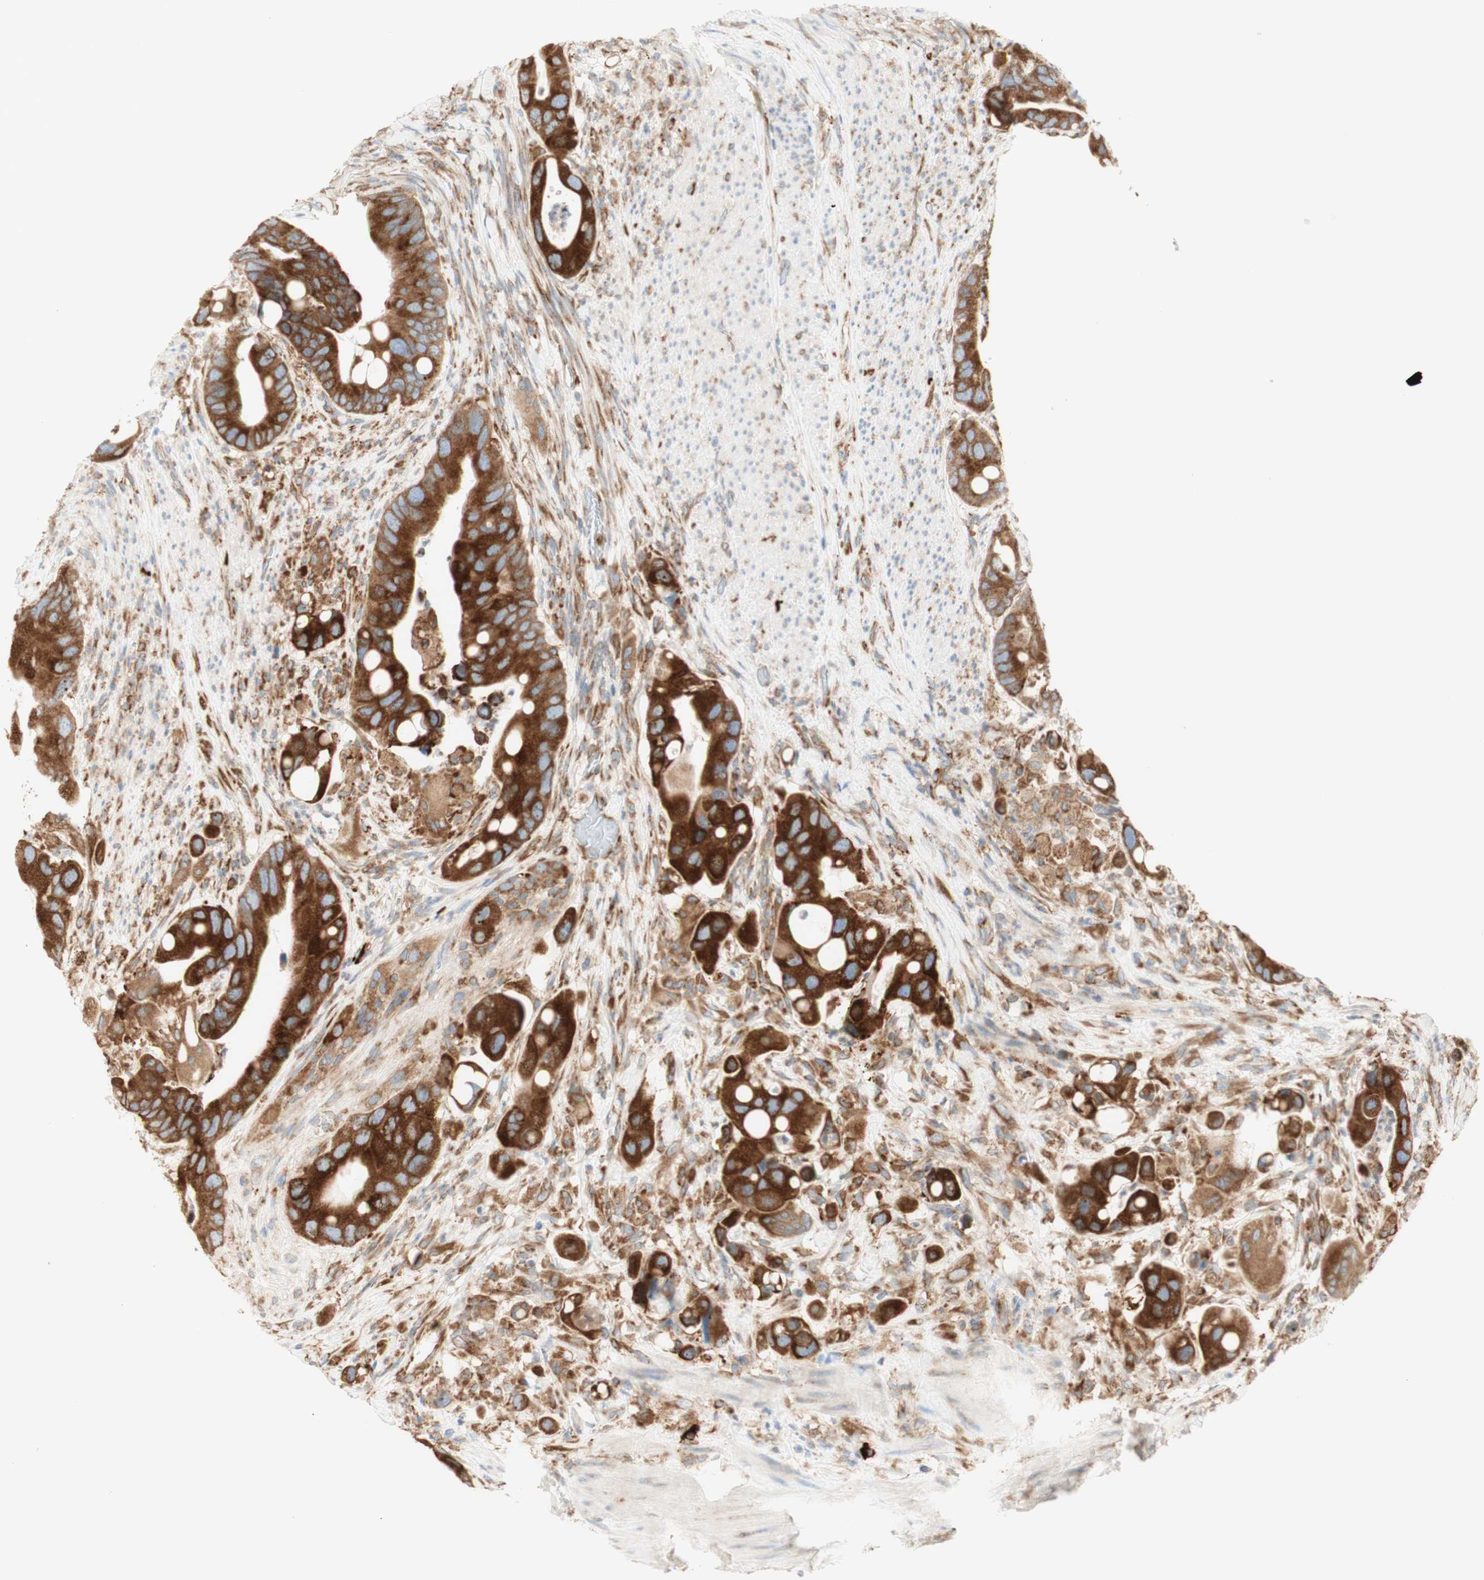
{"staining": {"intensity": "strong", "quantity": ">75%", "location": "cytoplasmic/membranous"}, "tissue": "colorectal cancer", "cell_type": "Tumor cells", "image_type": "cancer", "snomed": [{"axis": "morphology", "description": "Adenocarcinoma, NOS"}, {"axis": "topography", "description": "Rectum"}], "caption": "Protein staining of colorectal cancer tissue displays strong cytoplasmic/membranous positivity in about >75% of tumor cells.", "gene": "MANF", "patient": {"sex": "female", "age": 57}}